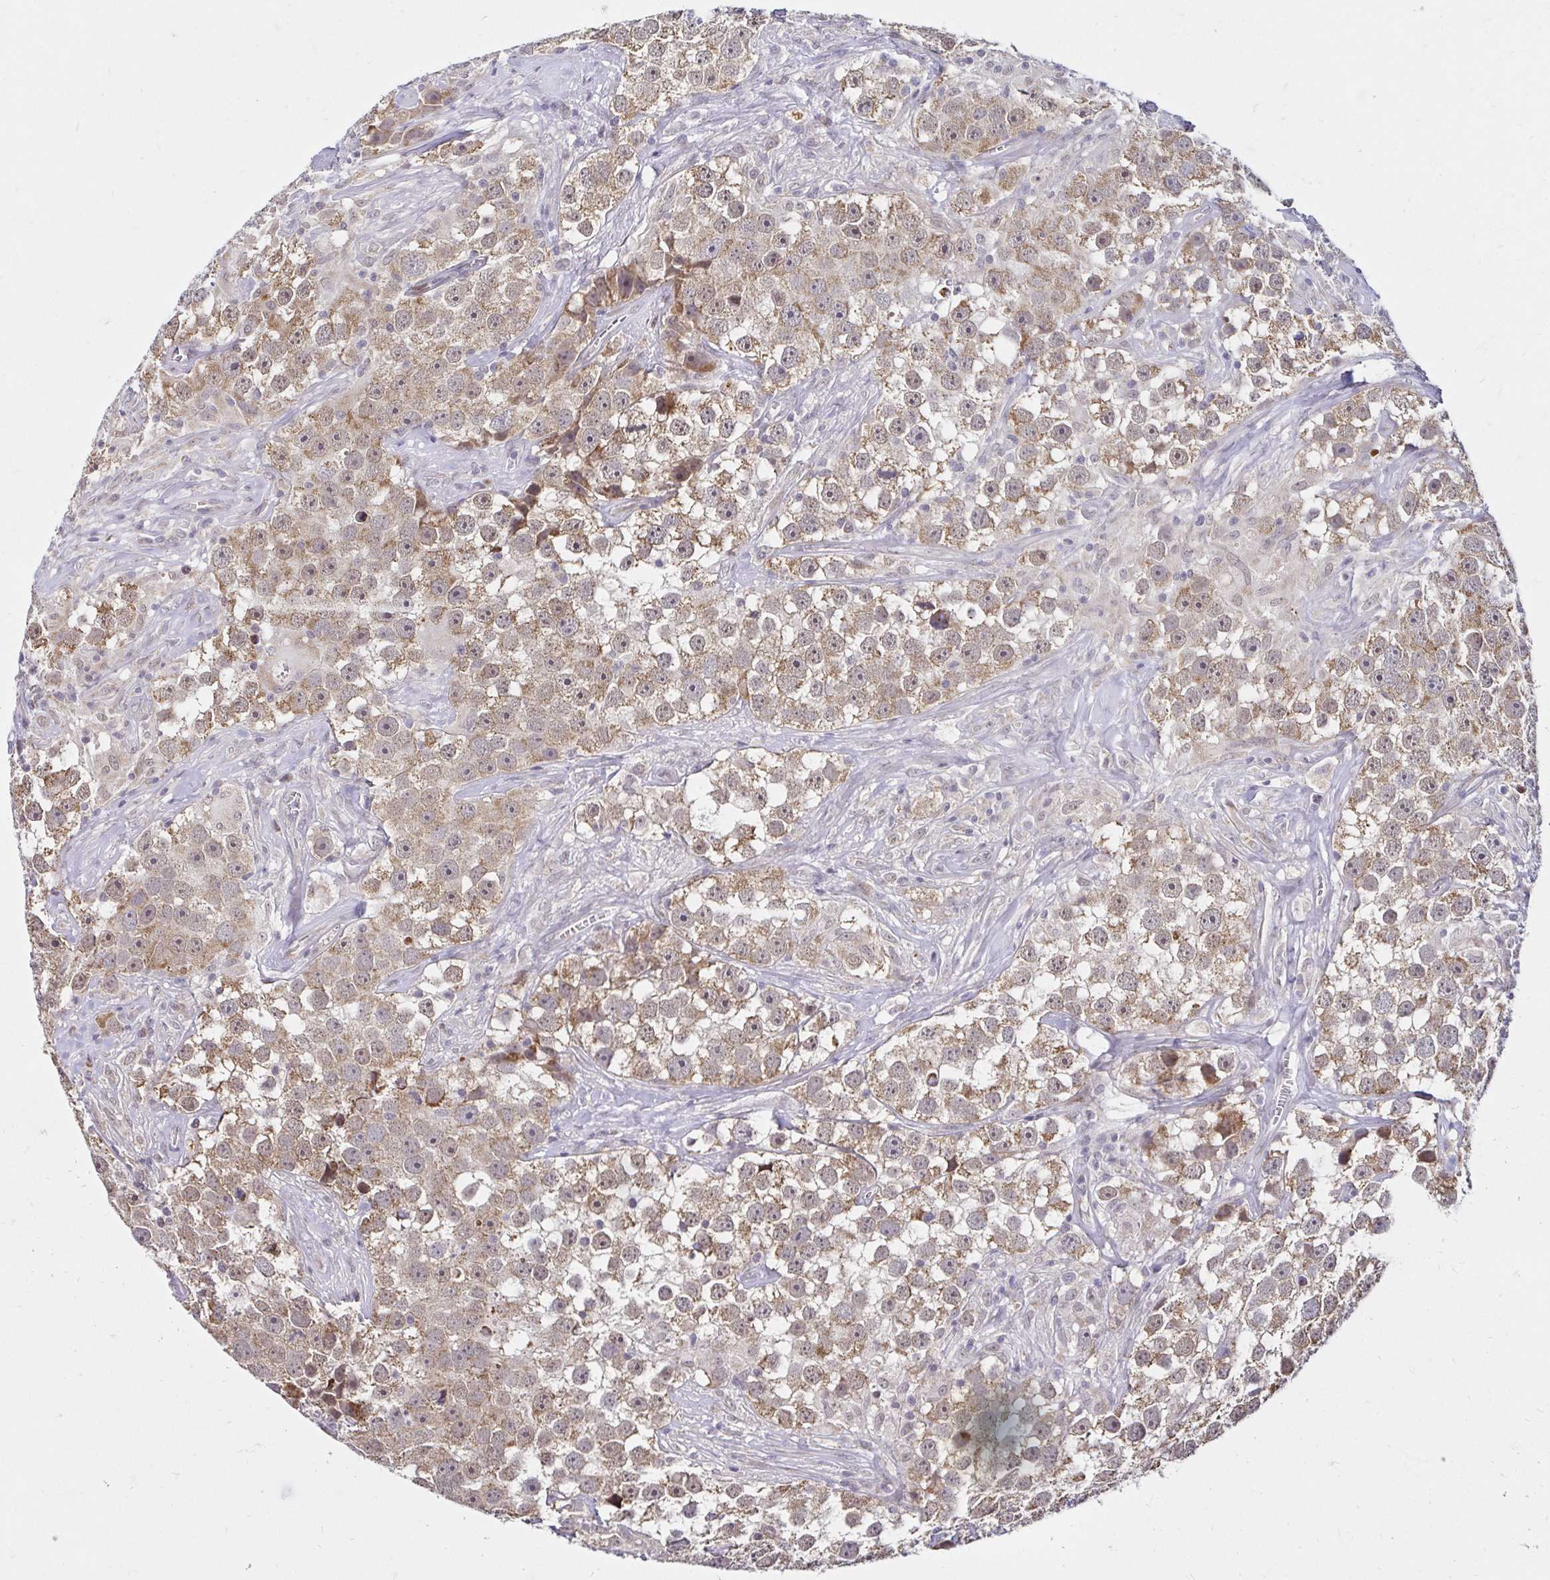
{"staining": {"intensity": "weak", "quantity": ">75%", "location": "cytoplasmic/membranous"}, "tissue": "testis cancer", "cell_type": "Tumor cells", "image_type": "cancer", "snomed": [{"axis": "morphology", "description": "Seminoma, NOS"}, {"axis": "topography", "description": "Testis"}], "caption": "Testis cancer stained with immunohistochemistry shows weak cytoplasmic/membranous positivity in approximately >75% of tumor cells. (DAB = brown stain, brightfield microscopy at high magnification).", "gene": "TIMM50", "patient": {"sex": "male", "age": 49}}